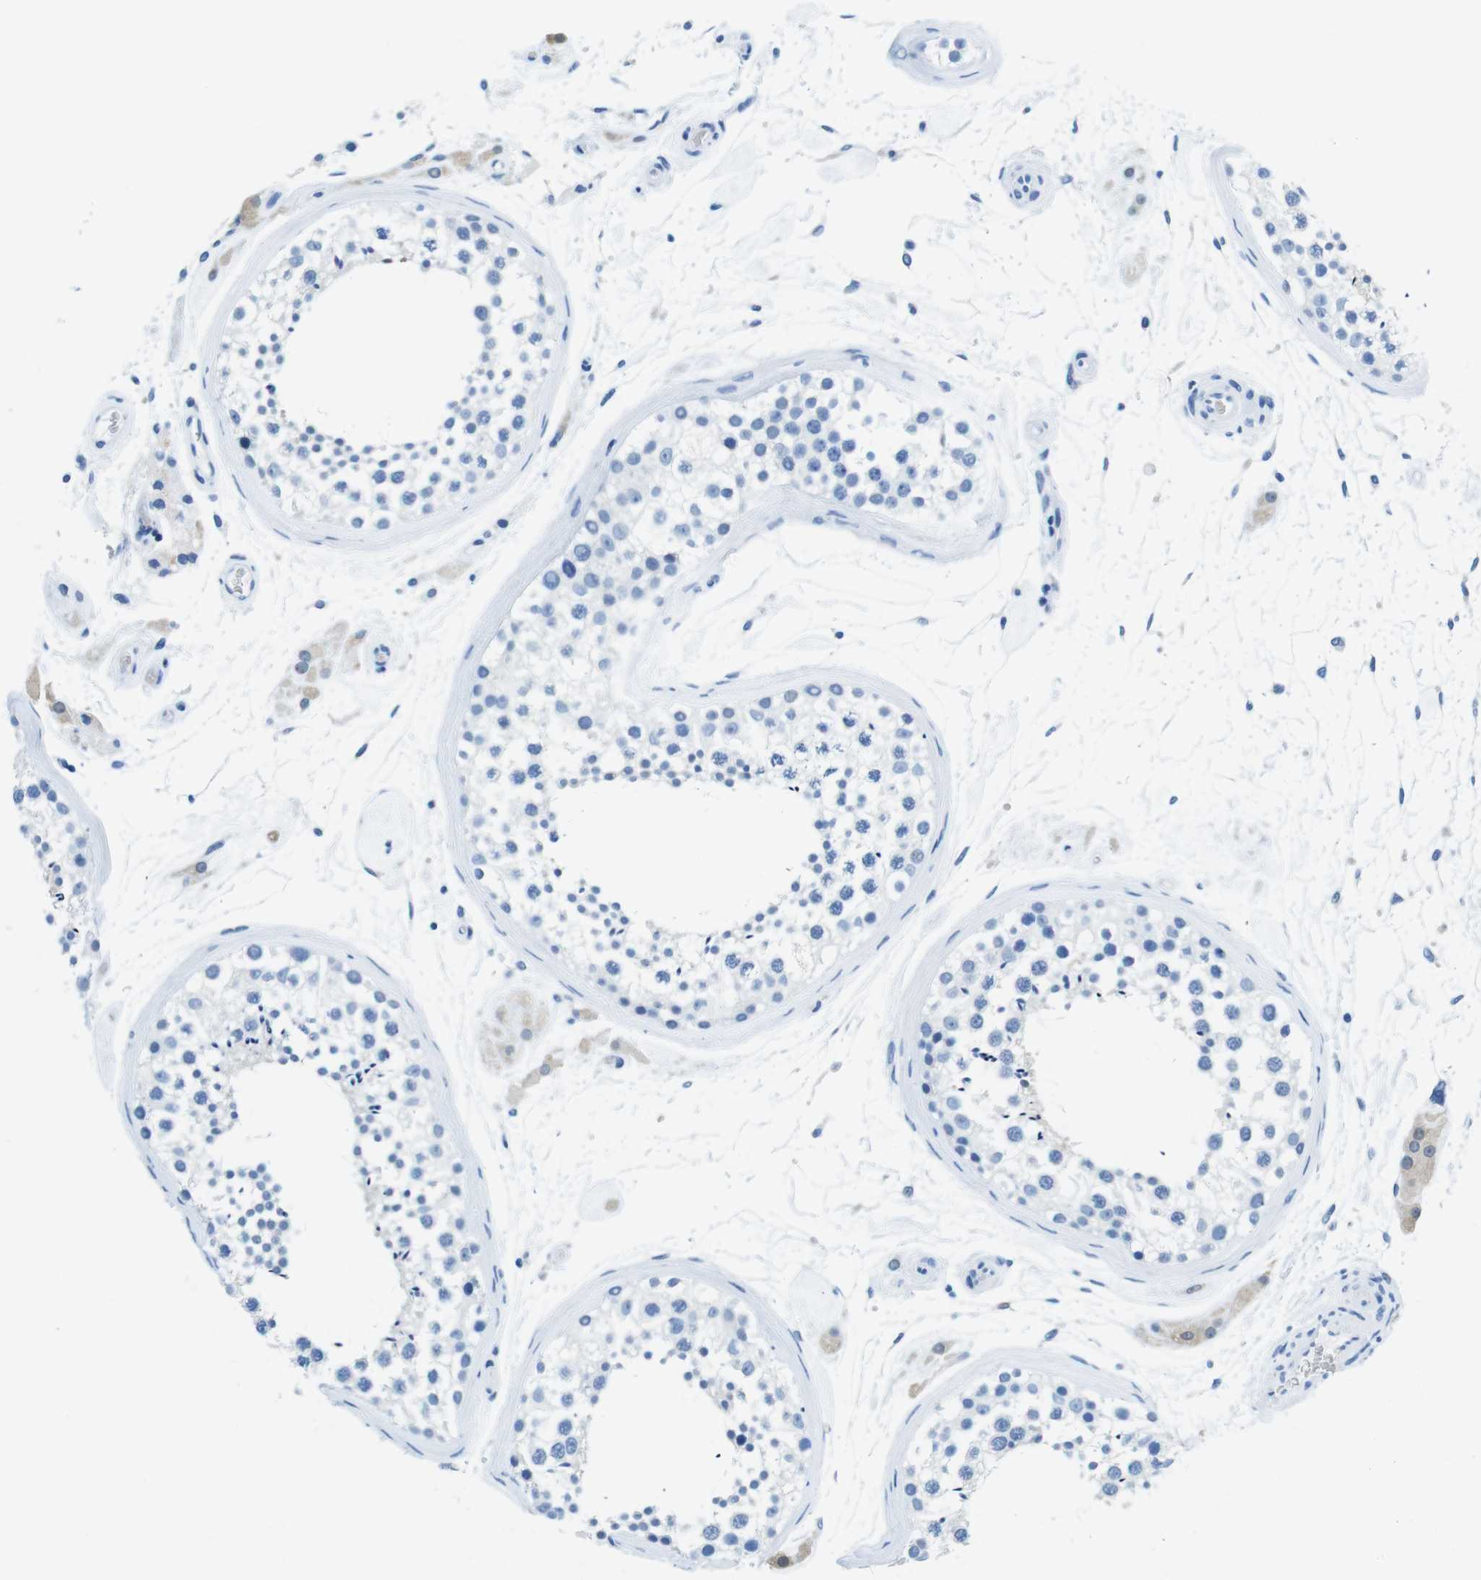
{"staining": {"intensity": "negative", "quantity": "none", "location": "none"}, "tissue": "testis", "cell_type": "Cells in seminiferous ducts", "image_type": "normal", "snomed": [{"axis": "morphology", "description": "Normal tissue, NOS"}, {"axis": "topography", "description": "Testis"}], "caption": "DAB (3,3'-diaminobenzidine) immunohistochemical staining of normal testis exhibits no significant positivity in cells in seminiferous ducts. (DAB (3,3'-diaminobenzidine) immunohistochemistry with hematoxylin counter stain).", "gene": "TFAP2C", "patient": {"sex": "male", "age": 46}}